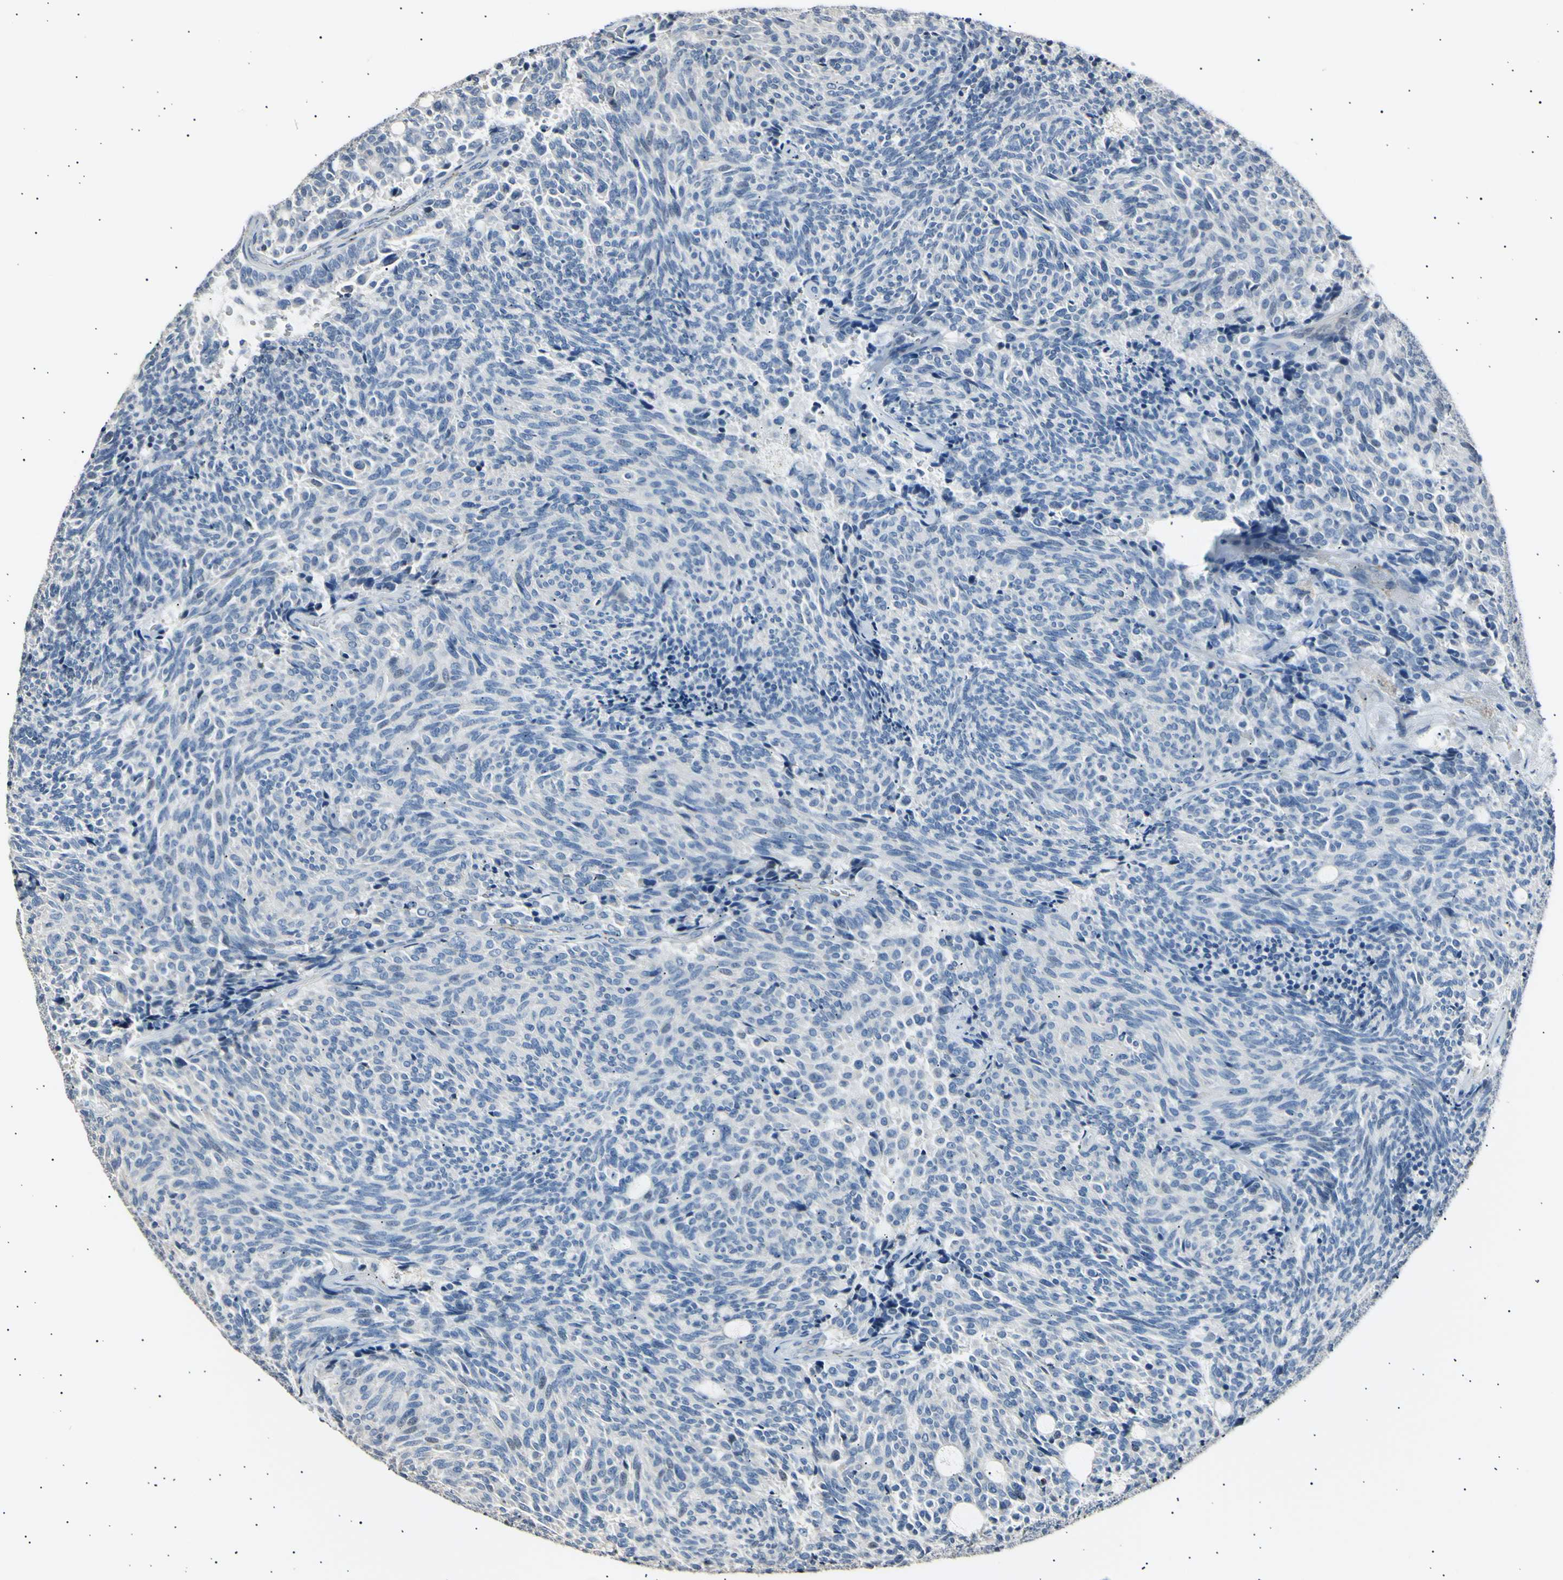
{"staining": {"intensity": "negative", "quantity": "none", "location": "none"}, "tissue": "carcinoid", "cell_type": "Tumor cells", "image_type": "cancer", "snomed": [{"axis": "morphology", "description": "Carcinoid, malignant, NOS"}, {"axis": "topography", "description": "Pancreas"}], "caption": "The micrograph shows no significant positivity in tumor cells of carcinoid. (Brightfield microscopy of DAB IHC at high magnification).", "gene": "LDLR", "patient": {"sex": "female", "age": 54}}